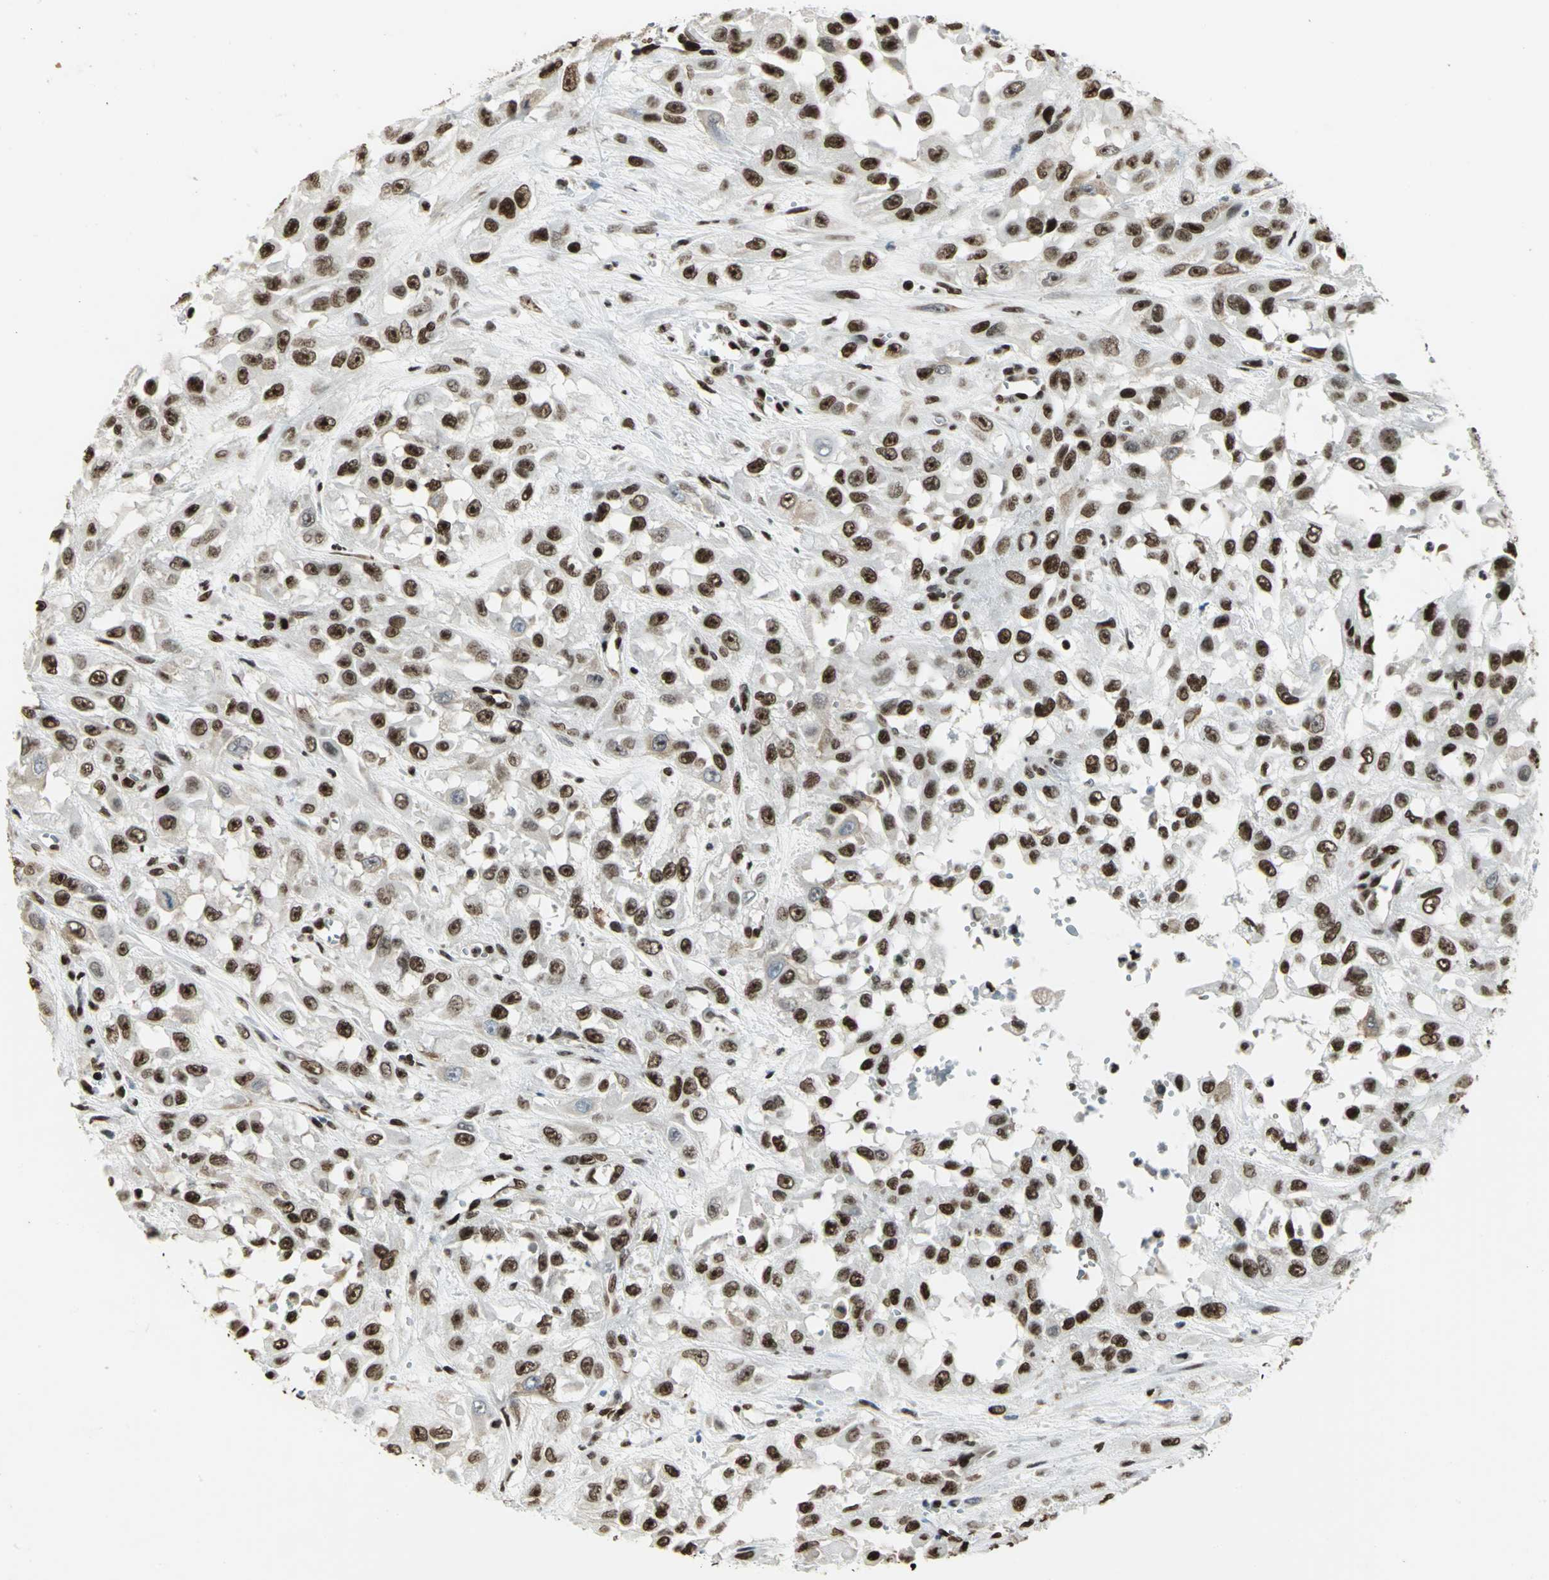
{"staining": {"intensity": "strong", "quantity": ">75%", "location": "nuclear"}, "tissue": "urothelial cancer", "cell_type": "Tumor cells", "image_type": "cancer", "snomed": [{"axis": "morphology", "description": "Urothelial carcinoma, High grade"}, {"axis": "topography", "description": "Urinary bladder"}], "caption": "Immunohistochemistry (IHC) image of neoplastic tissue: urothelial cancer stained using IHC demonstrates high levels of strong protein expression localized specifically in the nuclear of tumor cells, appearing as a nuclear brown color.", "gene": "HMGB1", "patient": {"sex": "male", "age": 57}}